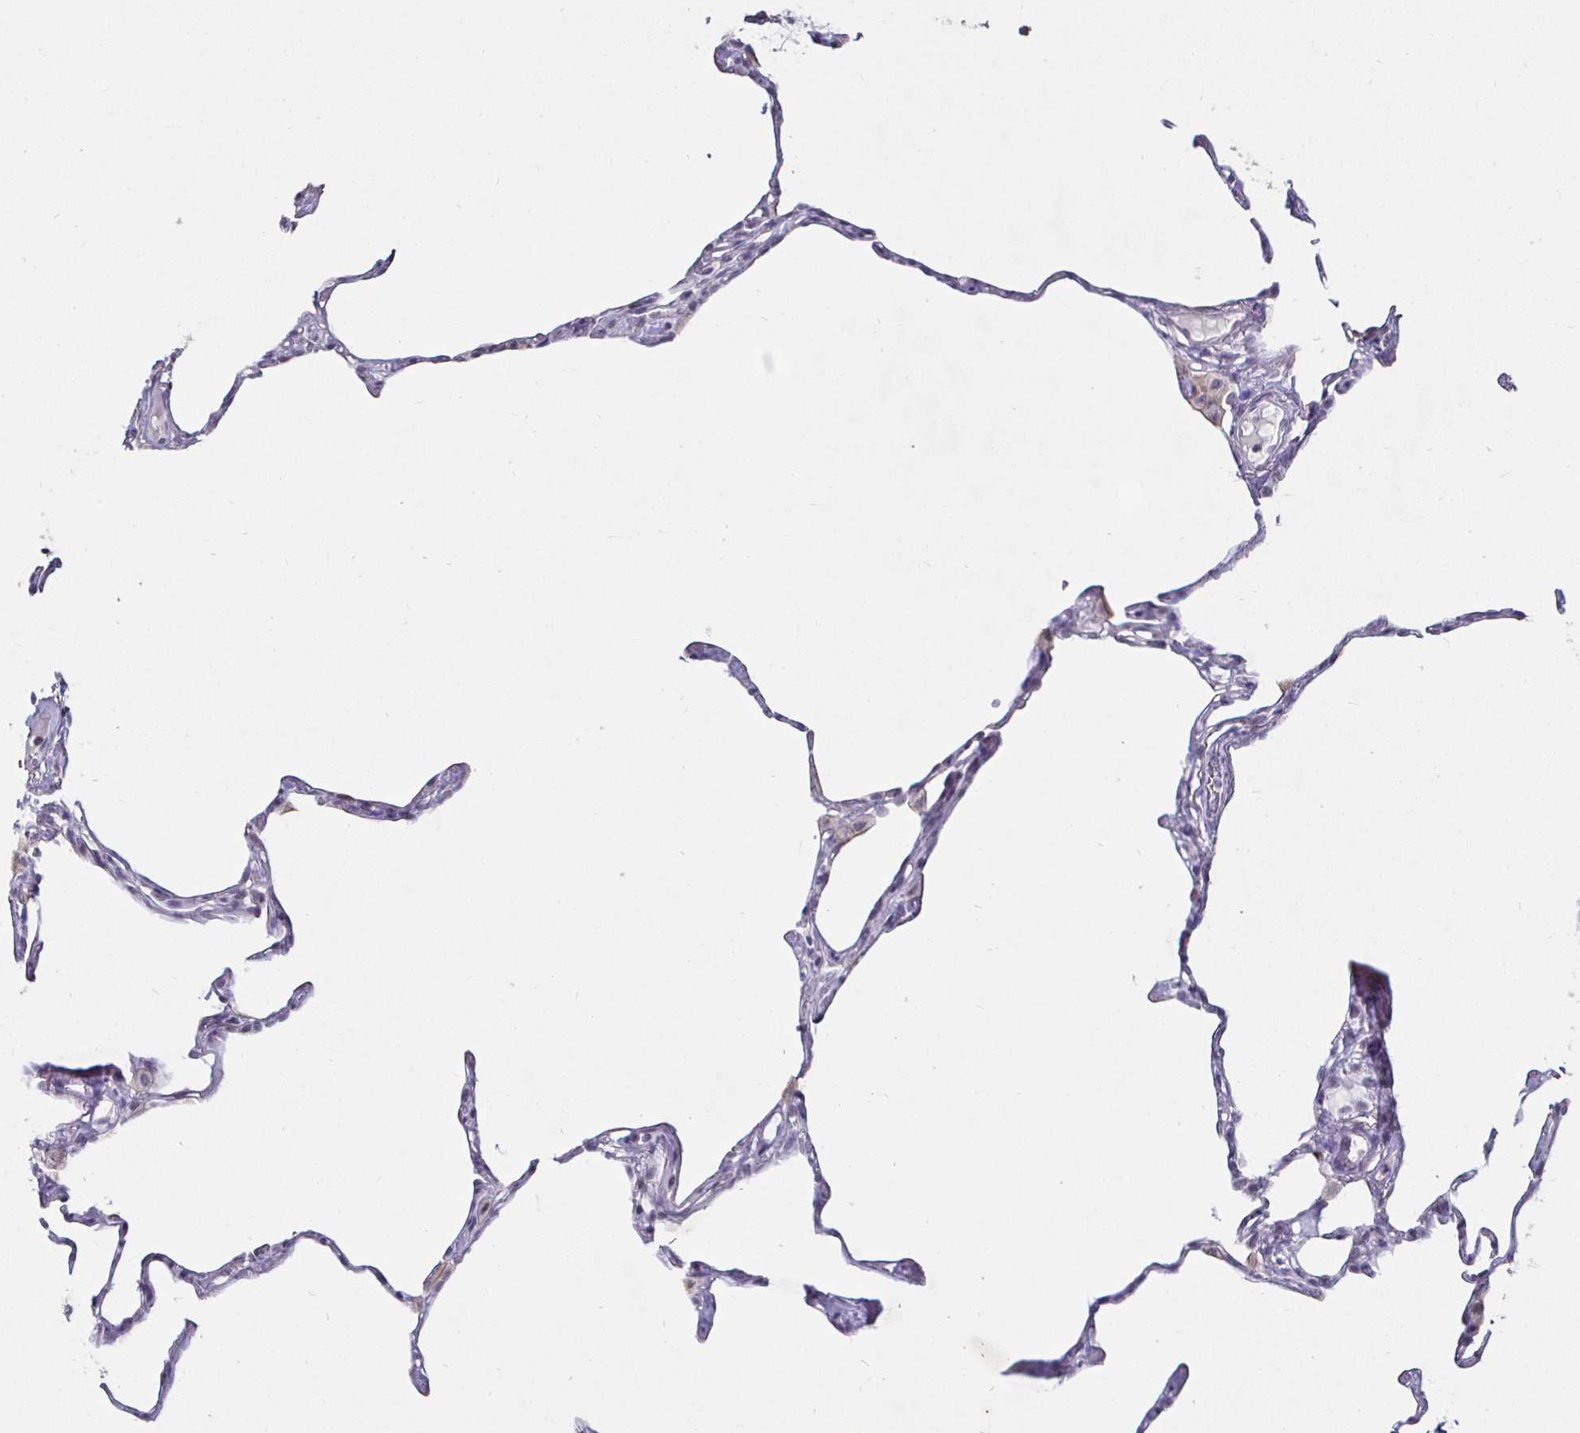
{"staining": {"intensity": "negative", "quantity": "none", "location": "none"}, "tissue": "lung", "cell_type": "Alveolar cells", "image_type": "normal", "snomed": [{"axis": "morphology", "description": "Normal tissue, NOS"}, {"axis": "topography", "description": "Lung"}], "caption": "High power microscopy micrograph of an IHC image of unremarkable lung, revealing no significant positivity in alveolar cells. (IHC, brightfield microscopy, high magnification).", "gene": "MLH1", "patient": {"sex": "male", "age": 65}}